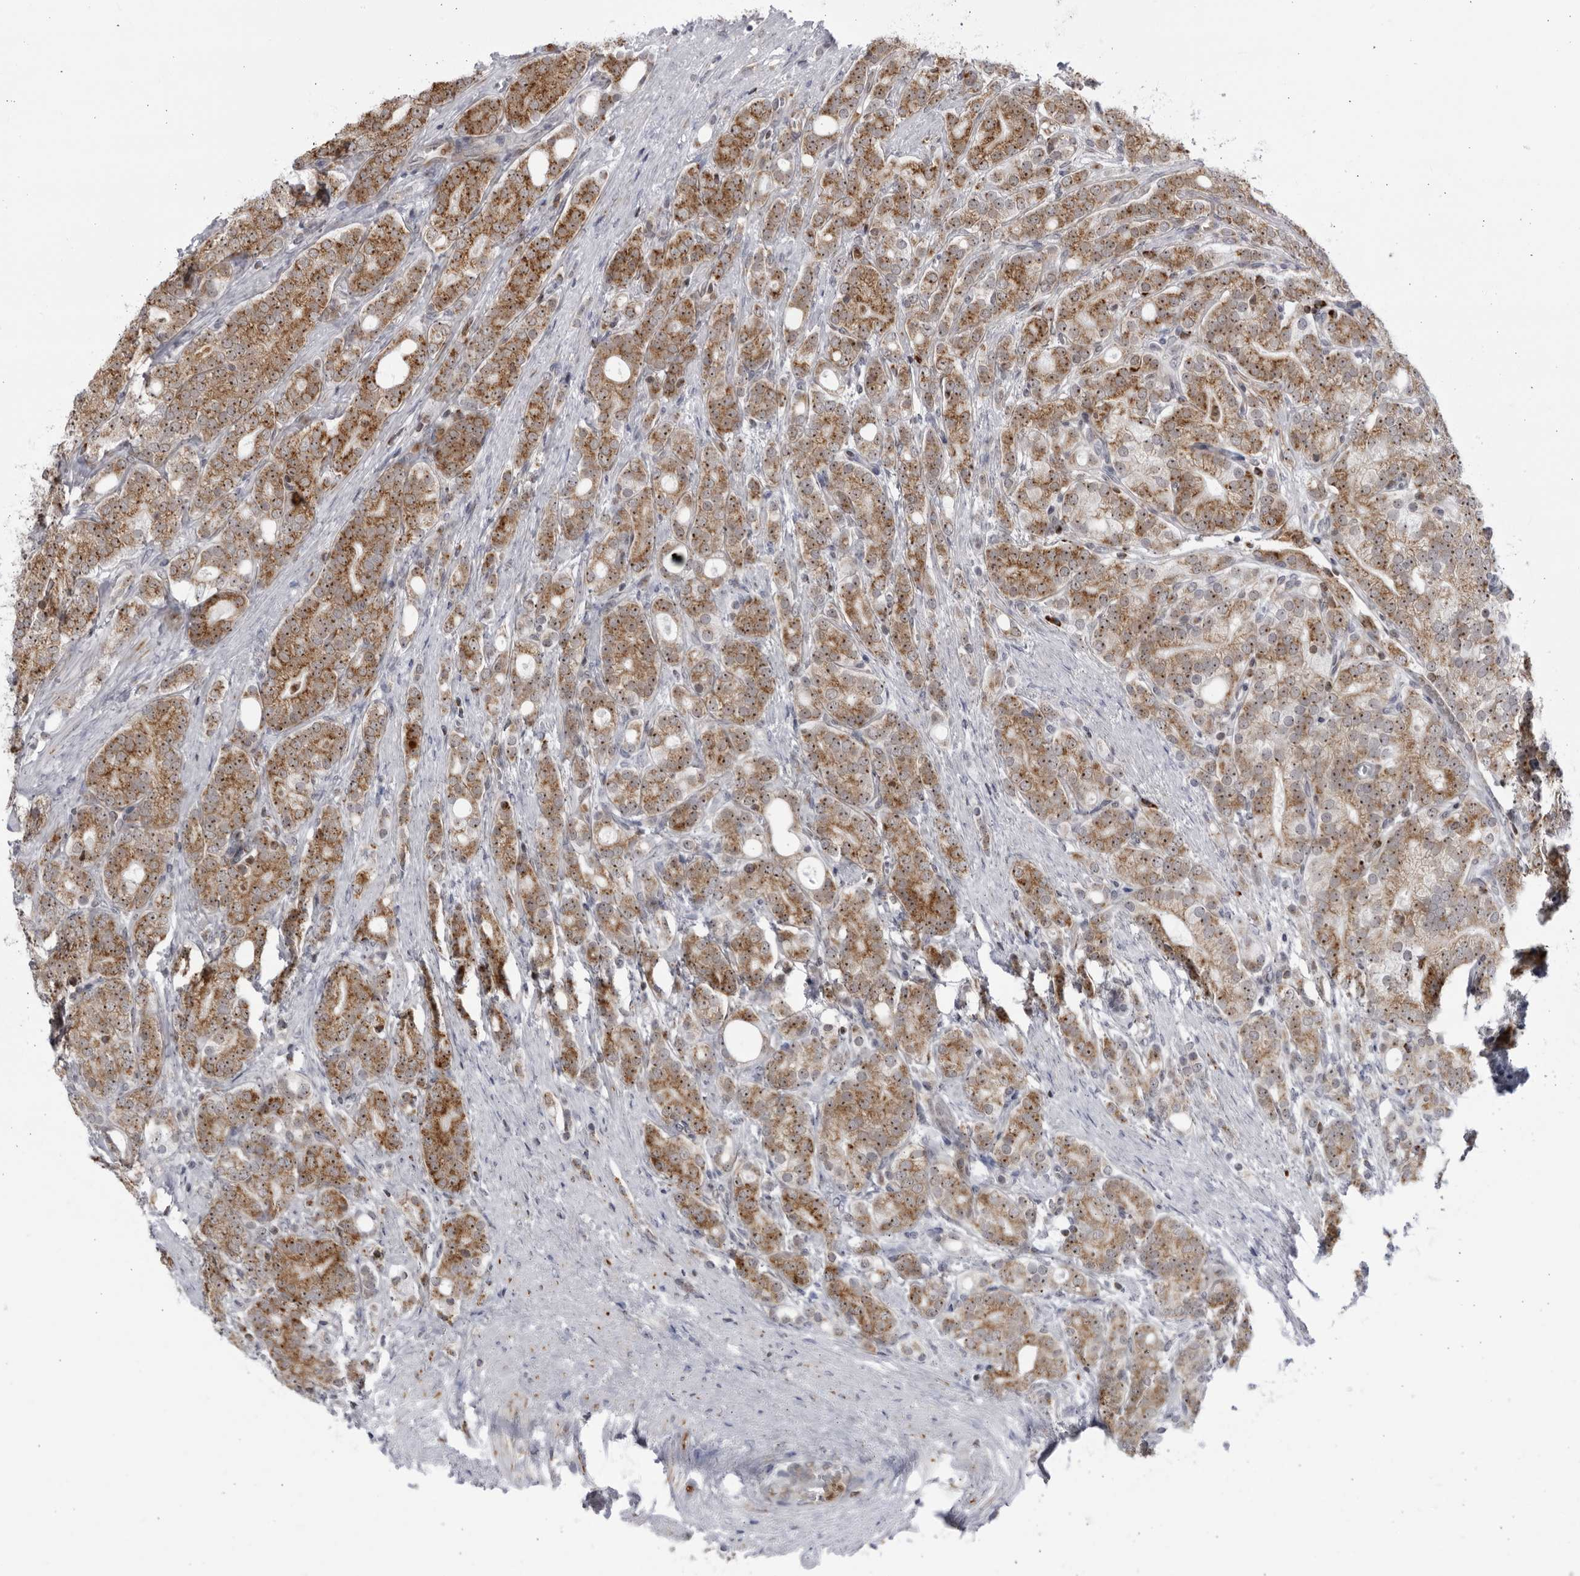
{"staining": {"intensity": "moderate", "quantity": ">75%", "location": "cytoplasmic/membranous,nuclear"}, "tissue": "prostate cancer", "cell_type": "Tumor cells", "image_type": "cancer", "snomed": [{"axis": "morphology", "description": "Adenocarcinoma, High grade"}, {"axis": "topography", "description": "Prostate"}], "caption": "Protein expression by IHC shows moderate cytoplasmic/membranous and nuclear staining in about >75% of tumor cells in high-grade adenocarcinoma (prostate).", "gene": "RBM34", "patient": {"sex": "male", "age": 57}}